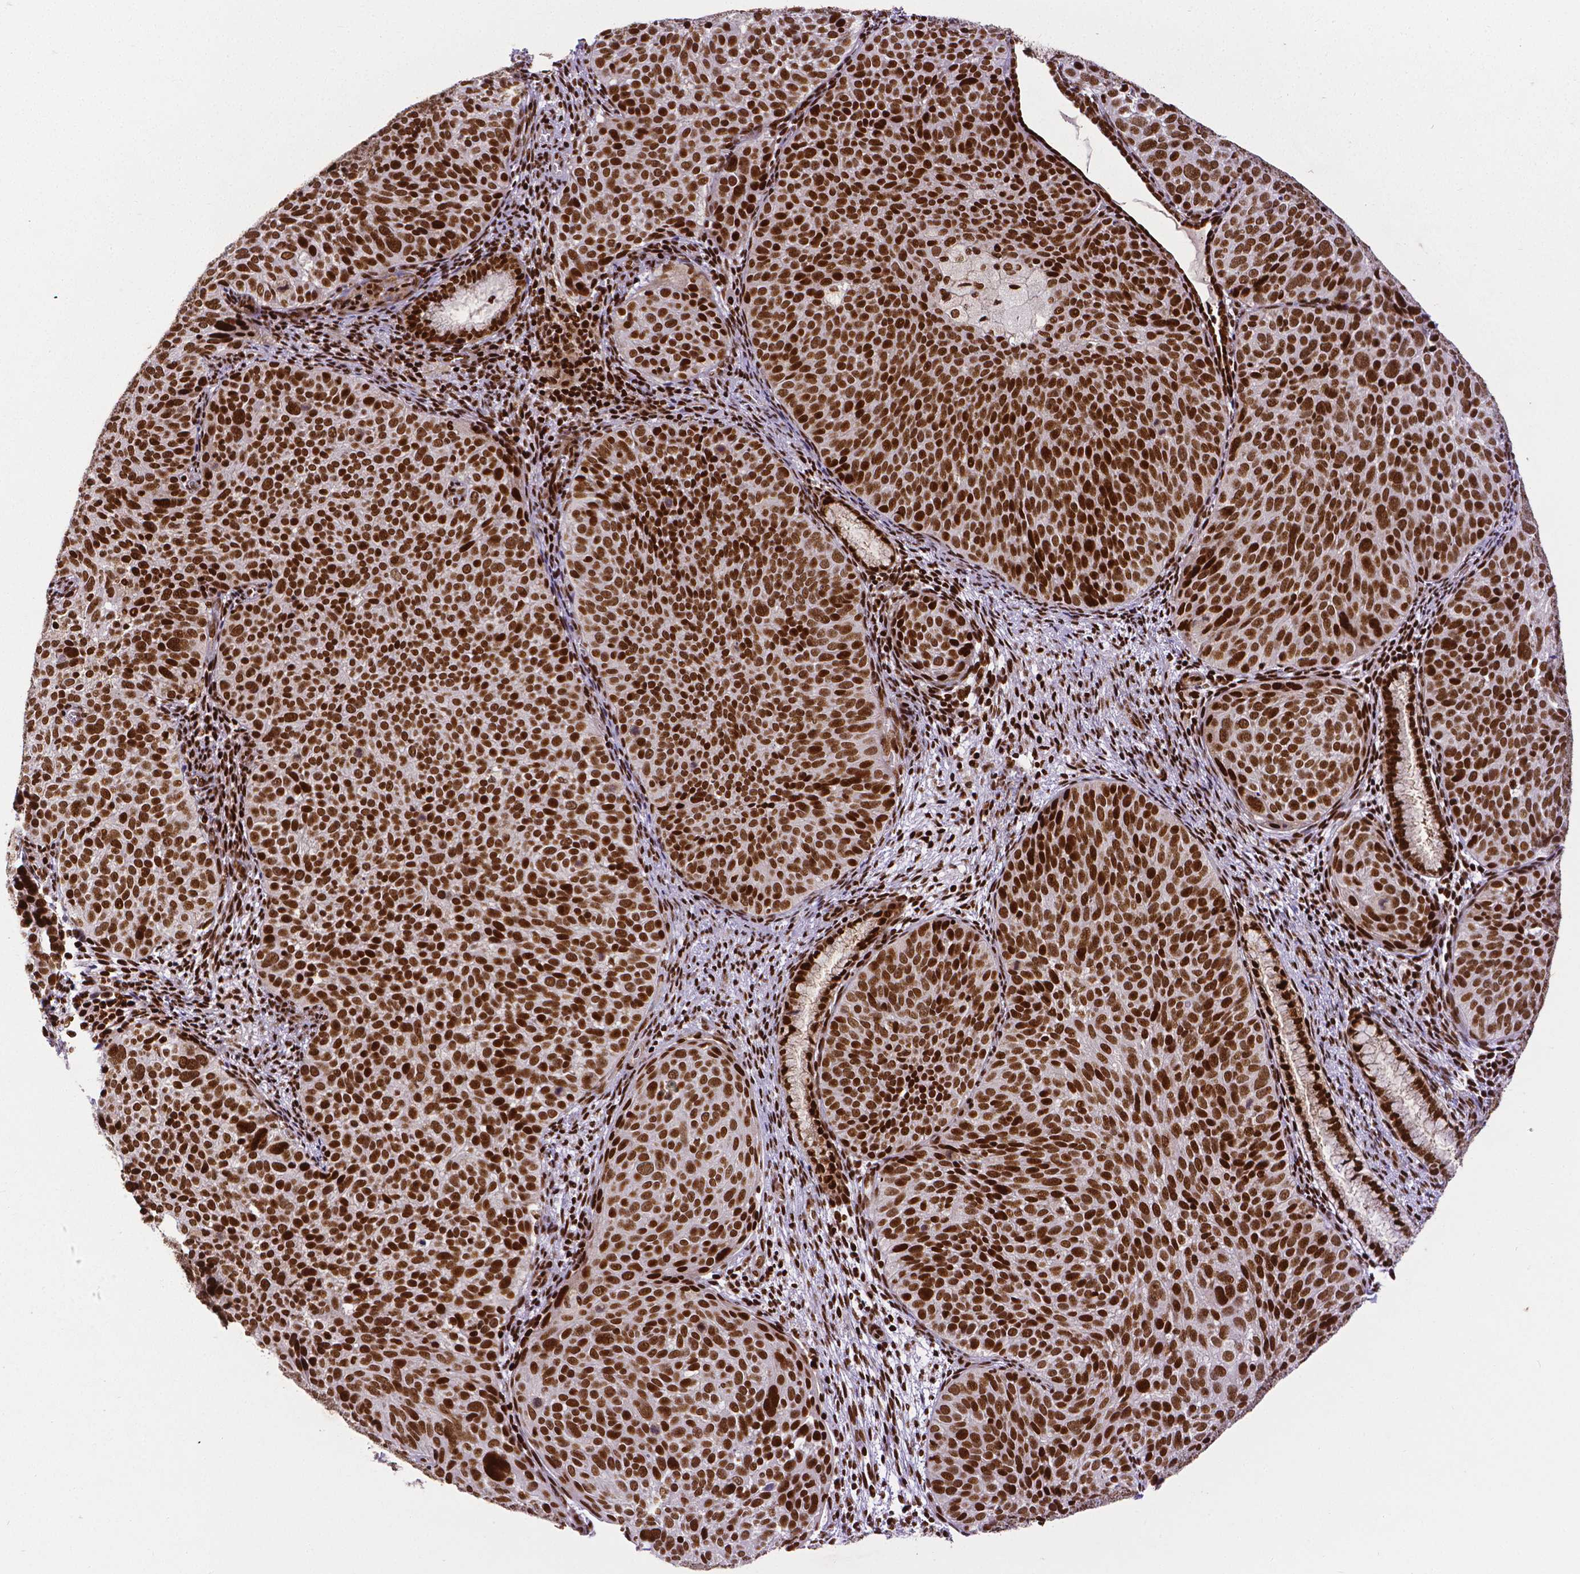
{"staining": {"intensity": "strong", "quantity": ">75%", "location": "nuclear"}, "tissue": "cervical cancer", "cell_type": "Tumor cells", "image_type": "cancer", "snomed": [{"axis": "morphology", "description": "Squamous cell carcinoma, NOS"}, {"axis": "topography", "description": "Cervix"}], "caption": "Brown immunohistochemical staining in cervical cancer shows strong nuclear staining in about >75% of tumor cells.", "gene": "CTCF", "patient": {"sex": "female", "age": 39}}